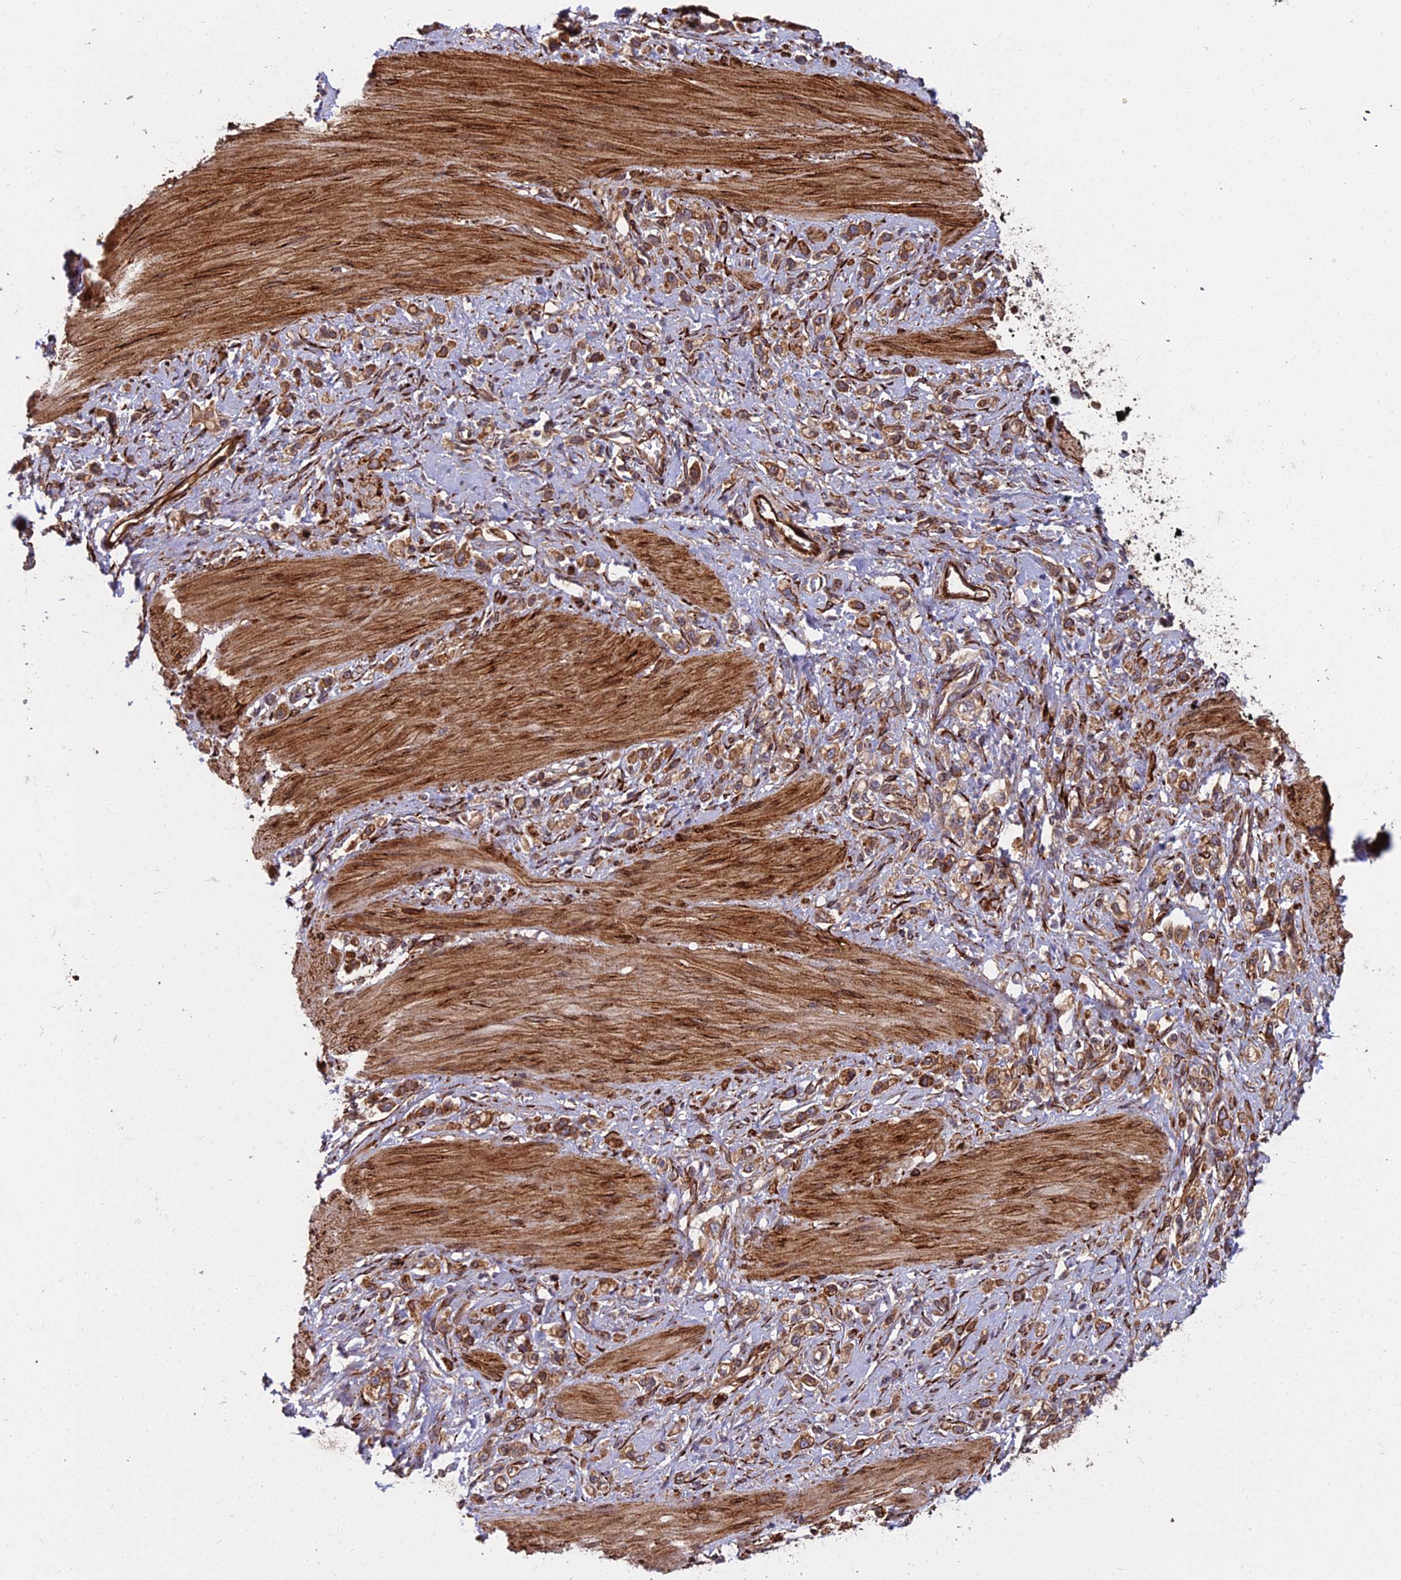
{"staining": {"intensity": "moderate", "quantity": ">75%", "location": "cytoplasmic/membranous"}, "tissue": "stomach cancer", "cell_type": "Tumor cells", "image_type": "cancer", "snomed": [{"axis": "morphology", "description": "Adenocarcinoma, NOS"}, {"axis": "topography", "description": "Stomach"}], "caption": "Immunohistochemistry (IHC) micrograph of neoplastic tissue: stomach cancer stained using immunohistochemistry reveals medium levels of moderate protein expression localized specifically in the cytoplasmic/membranous of tumor cells, appearing as a cytoplasmic/membranous brown color.", "gene": "NDUFAF7", "patient": {"sex": "female", "age": 65}}